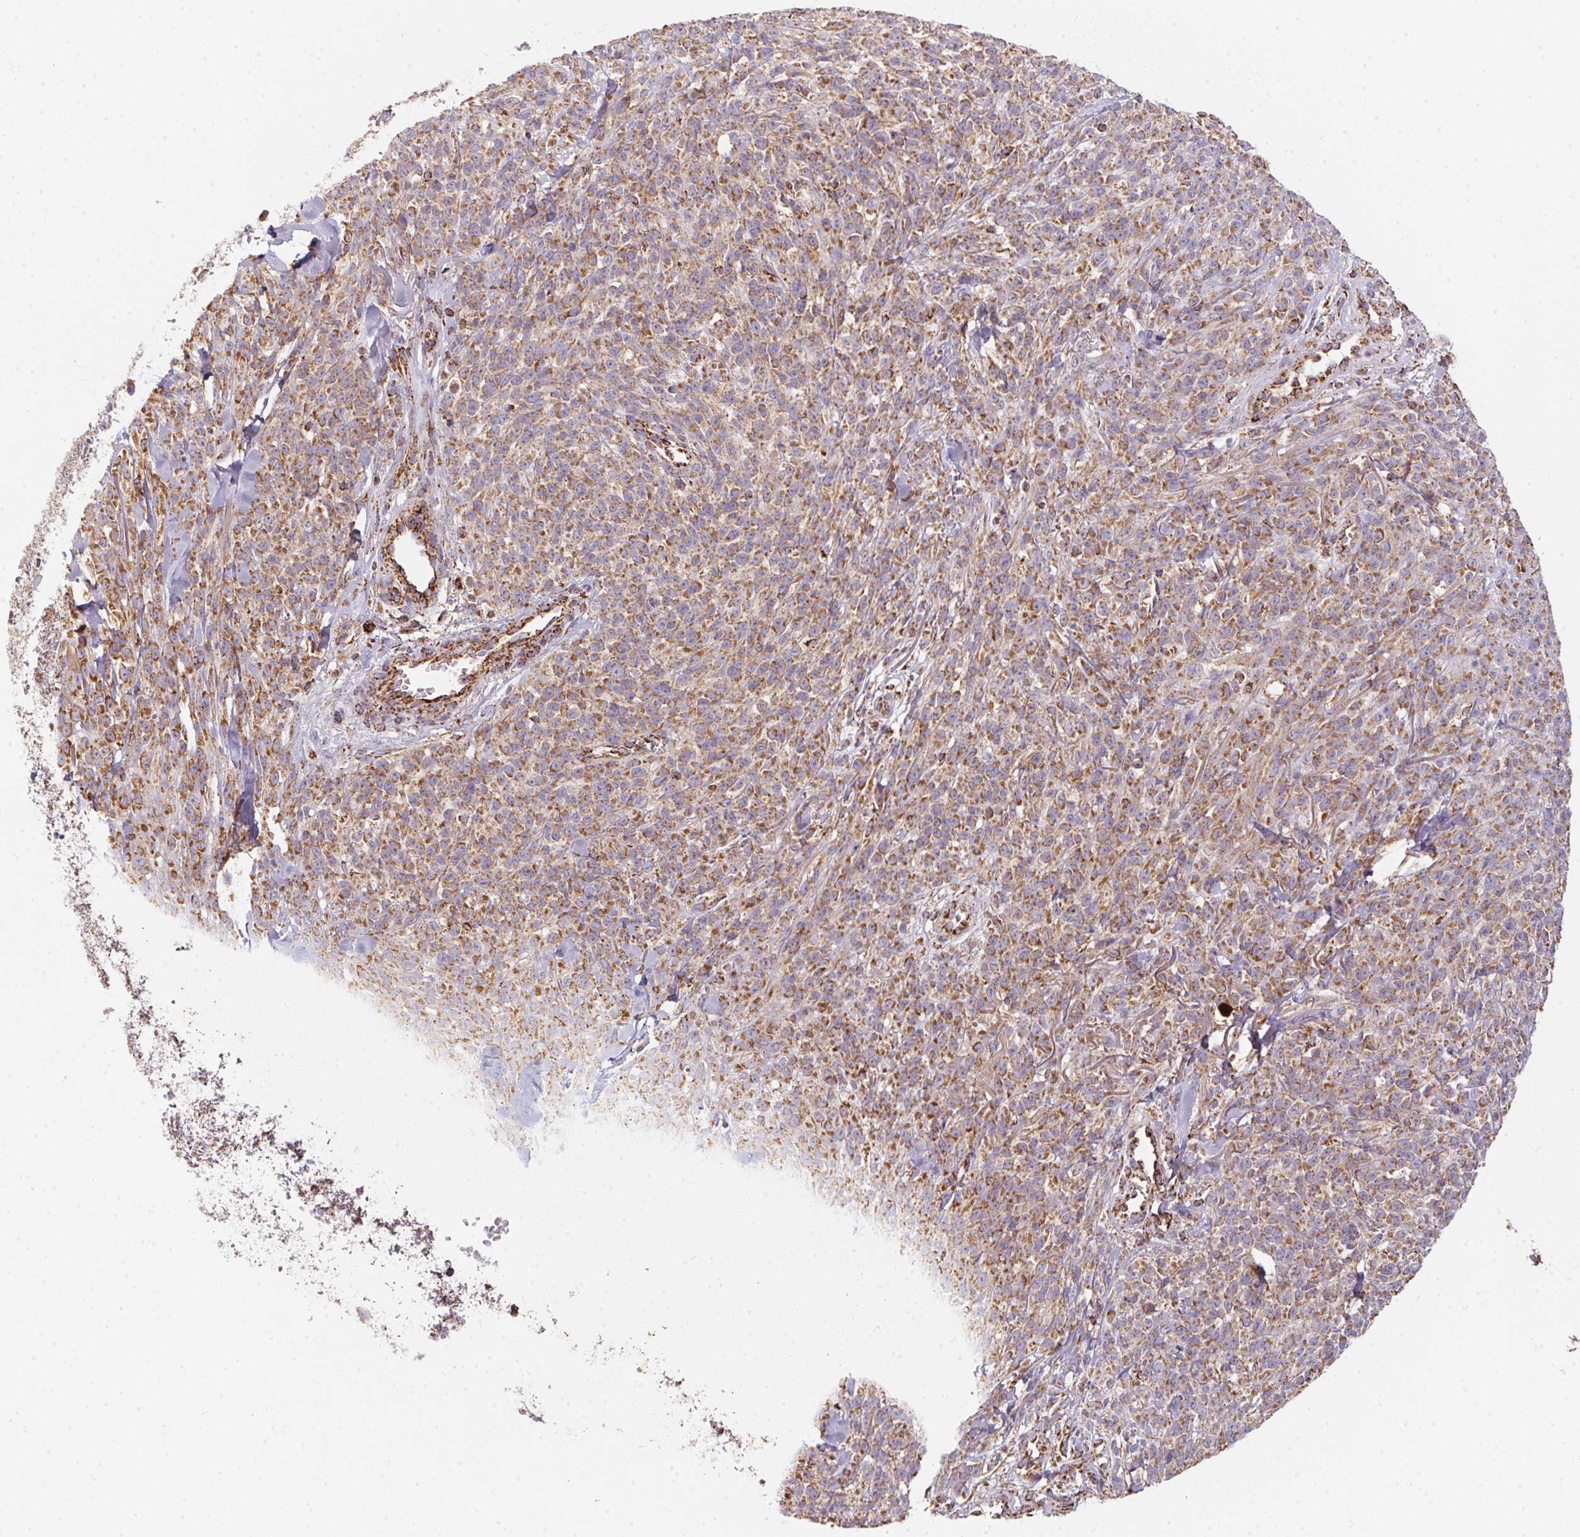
{"staining": {"intensity": "moderate", "quantity": ">75%", "location": "cytoplasmic/membranous"}, "tissue": "melanoma", "cell_type": "Tumor cells", "image_type": "cancer", "snomed": [{"axis": "morphology", "description": "Malignant melanoma, NOS"}, {"axis": "topography", "description": "Skin"}, {"axis": "topography", "description": "Skin of trunk"}], "caption": "Protein staining of malignant melanoma tissue shows moderate cytoplasmic/membranous staining in about >75% of tumor cells.", "gene": "NDUFS2", "patient": {"sex": "male", "age": 74}}